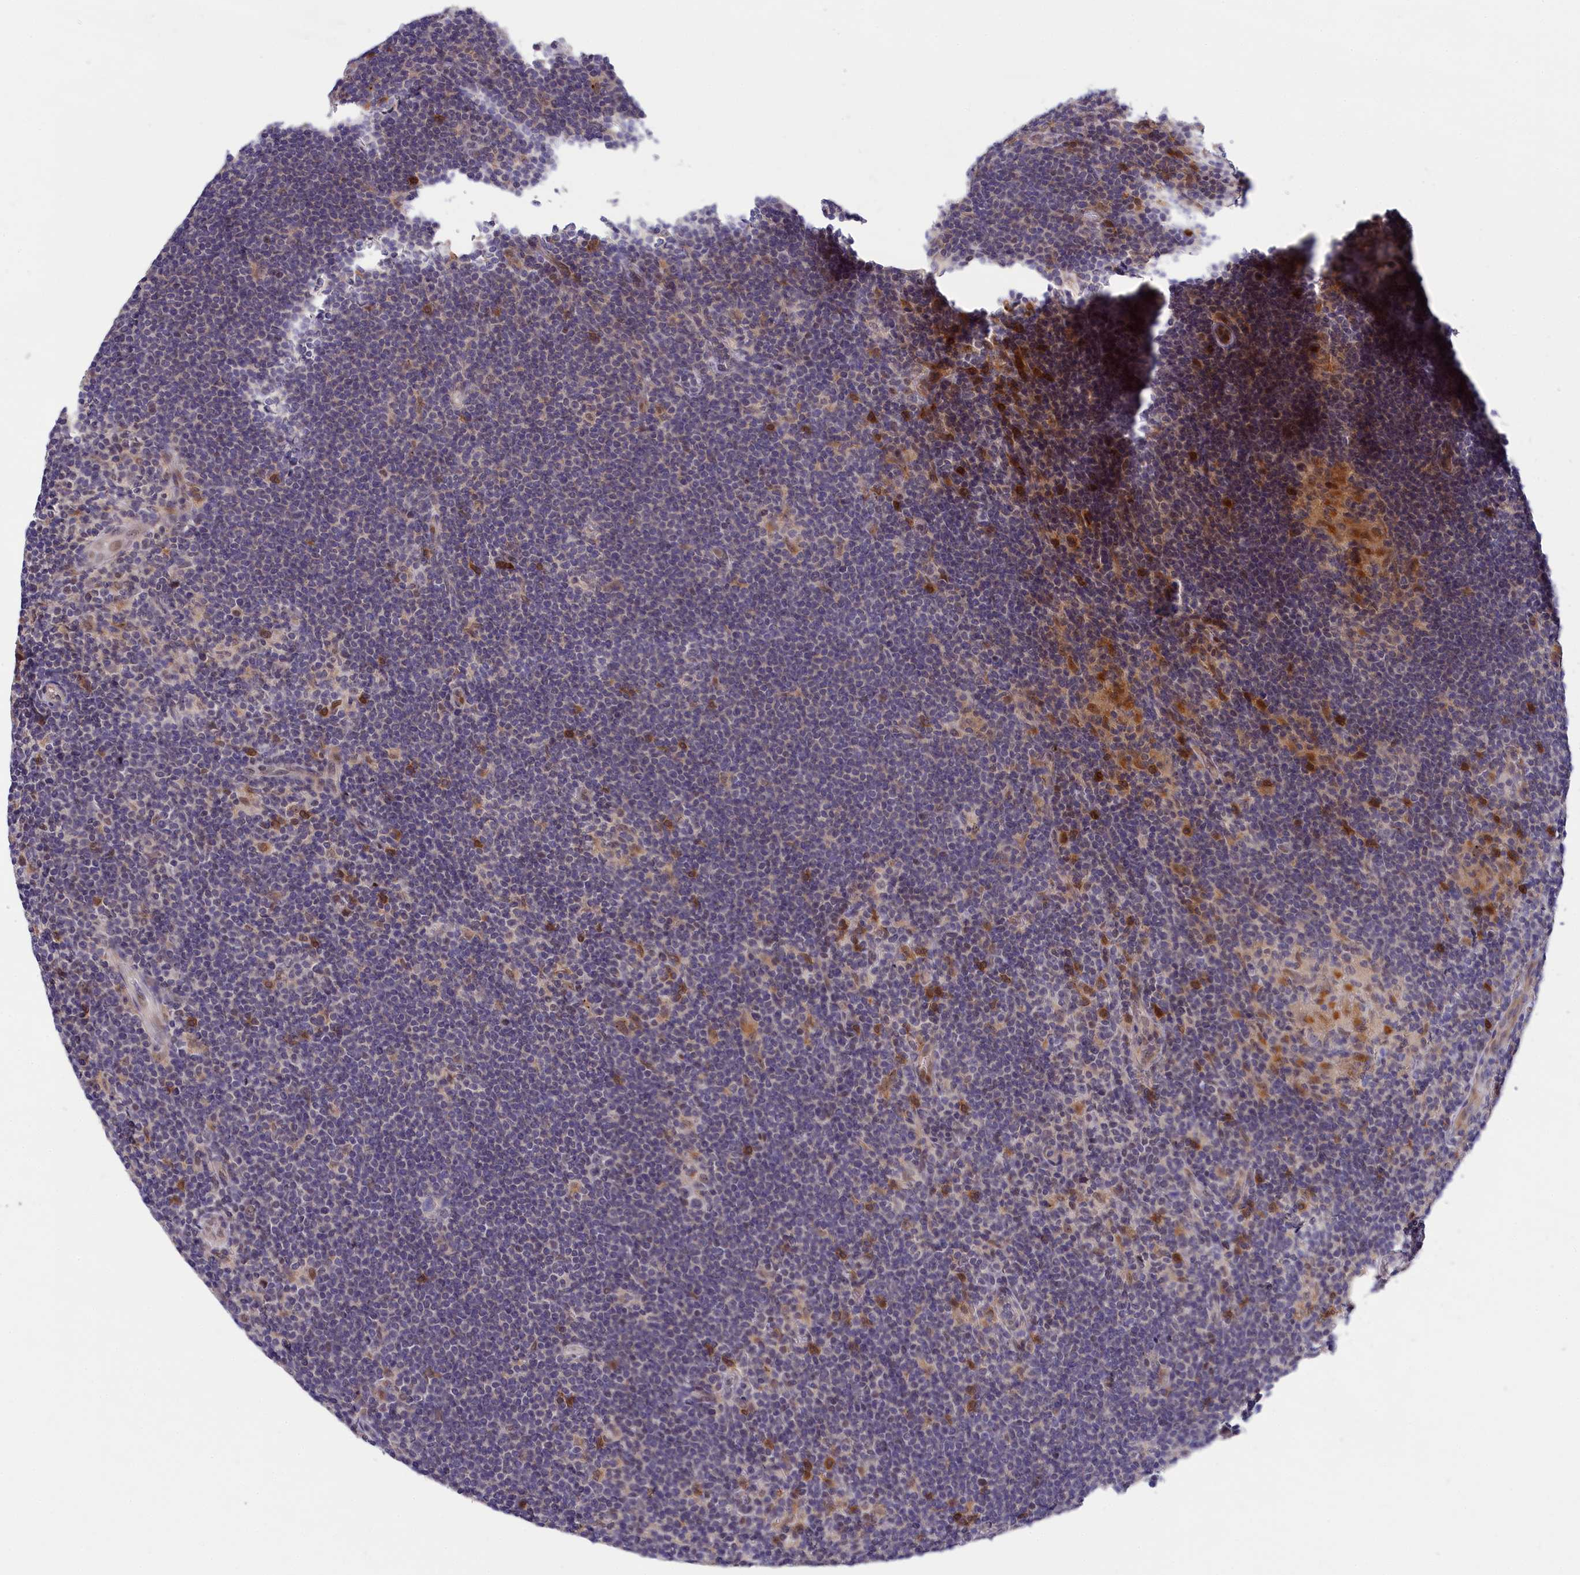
{"staining": {"intensity": "negative", "quantity": "none", "location": "none"}, "tissue": "lymphoma", "cell_type": "Tumor cells", "image_type": "cancer", "snomed": [{"axis": "morphology", "description": "Hodgkin's disease, NOS"}, {"axis": "topography", "description": "Lymph node"}], "caption": "This is a histopathology image of IHC staining of lymphoma, which shows no positivity in tumor cells. The staining is performed using DAB brown chromogen with nuclei counter-stained in using hematoxylin.", "gene": "KCTD14", "patient": {"sex": "female", "age": 57}}